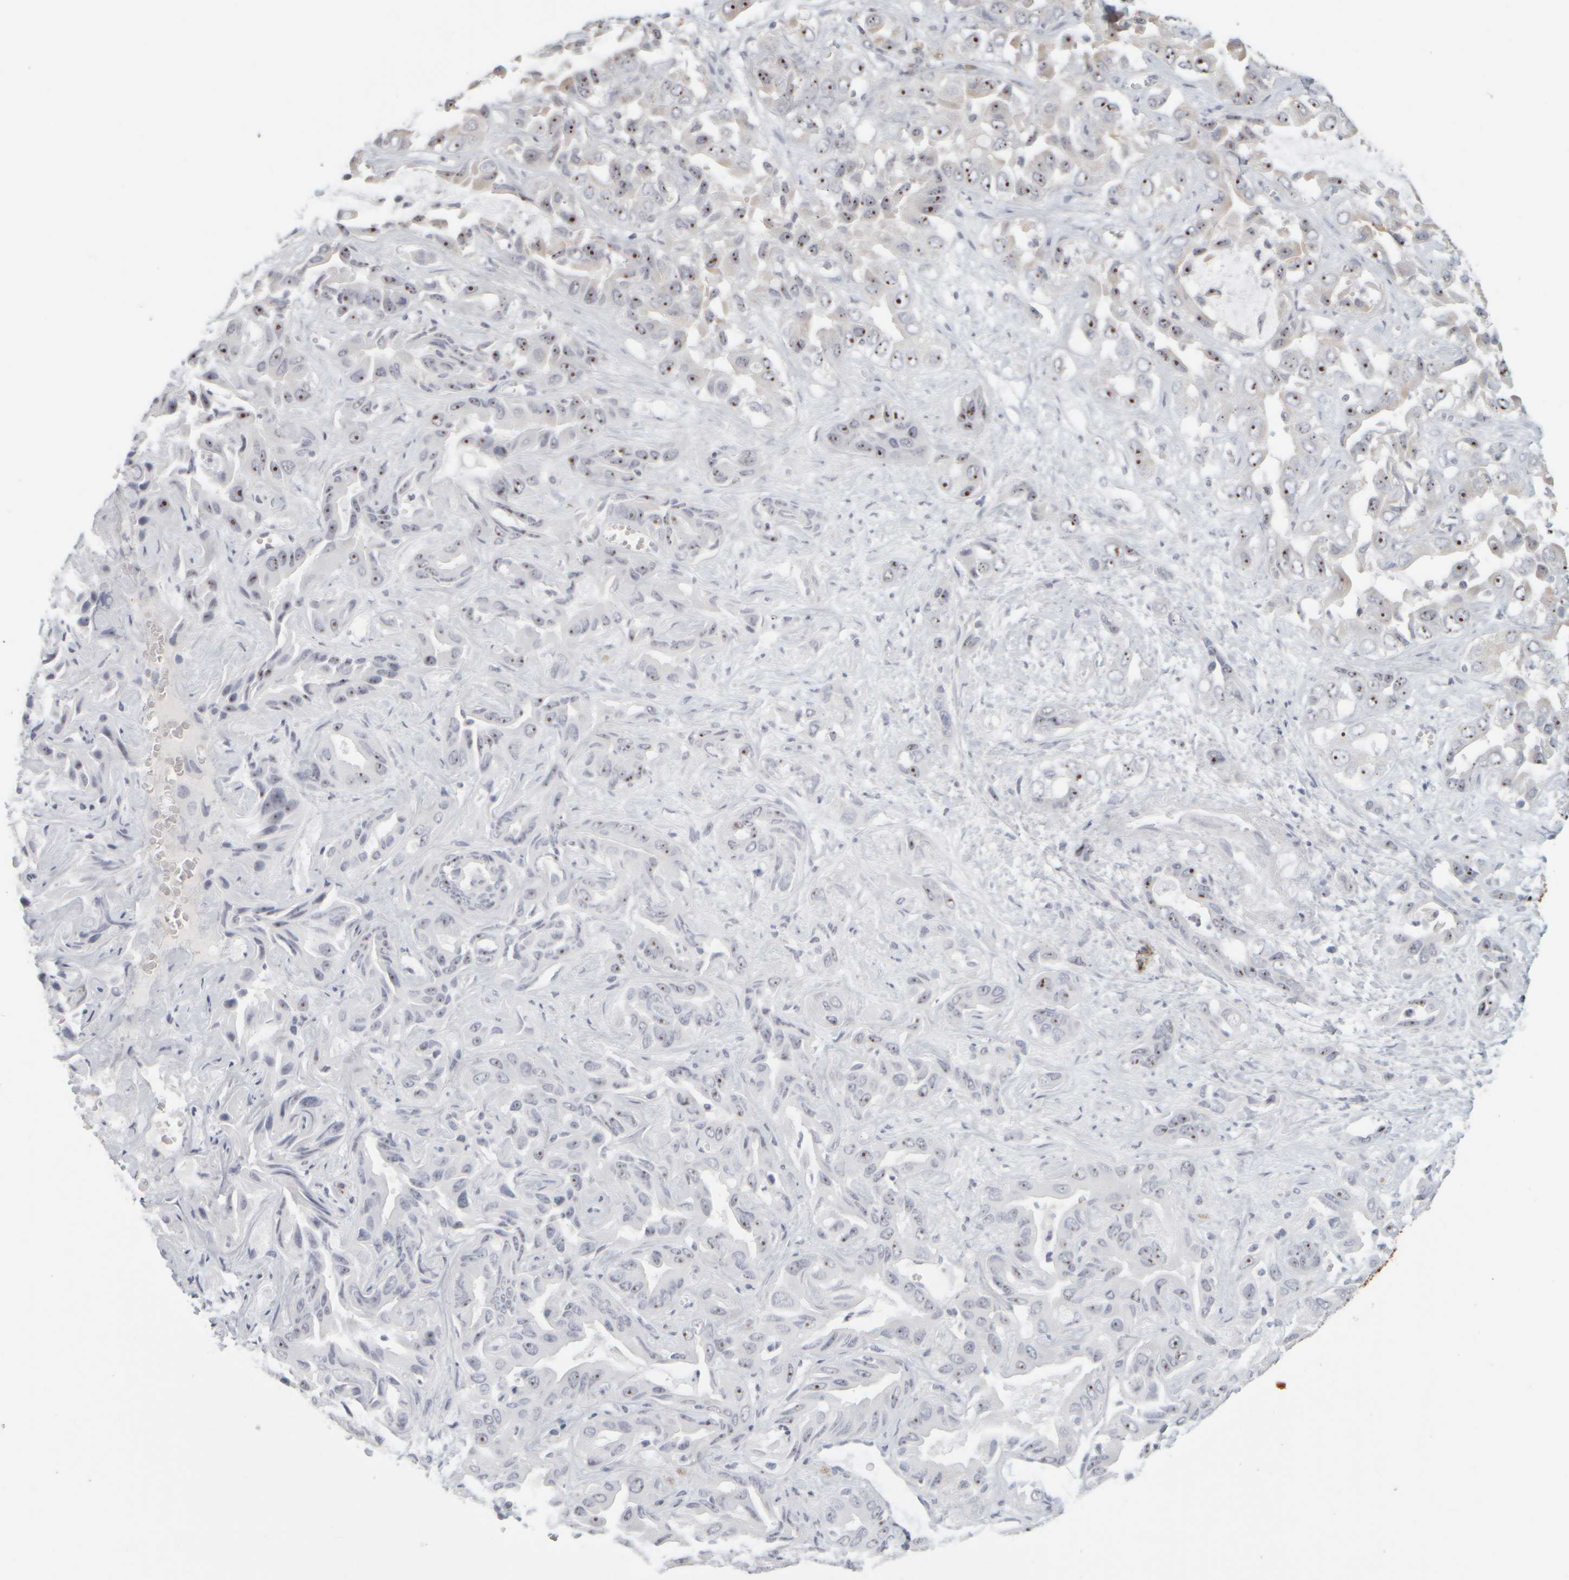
{"staining": {"intensity": "strong", "quantity": ">75%", "location": "nuclear"}, "tissue": "liver cancer", "cell_type": "Tumor cells", "image_type": "cancer", "snomed": [{"axis": "morphology", "description": "Cholangiocarcinoma"}, {"axis": "topography", "description": "Liver"}], "caption": "The image exhibits staining of liver cancer (cholangiocarcinoma), revealing strong nuclear protein expression (brown color) within tumor cells. (DAB (3,3'-diaminobenzidine) = brown stain, brightfield microscopy at high magnification).", "gene": "DCXR", "patient": {"sex": "female", "age": 52}}